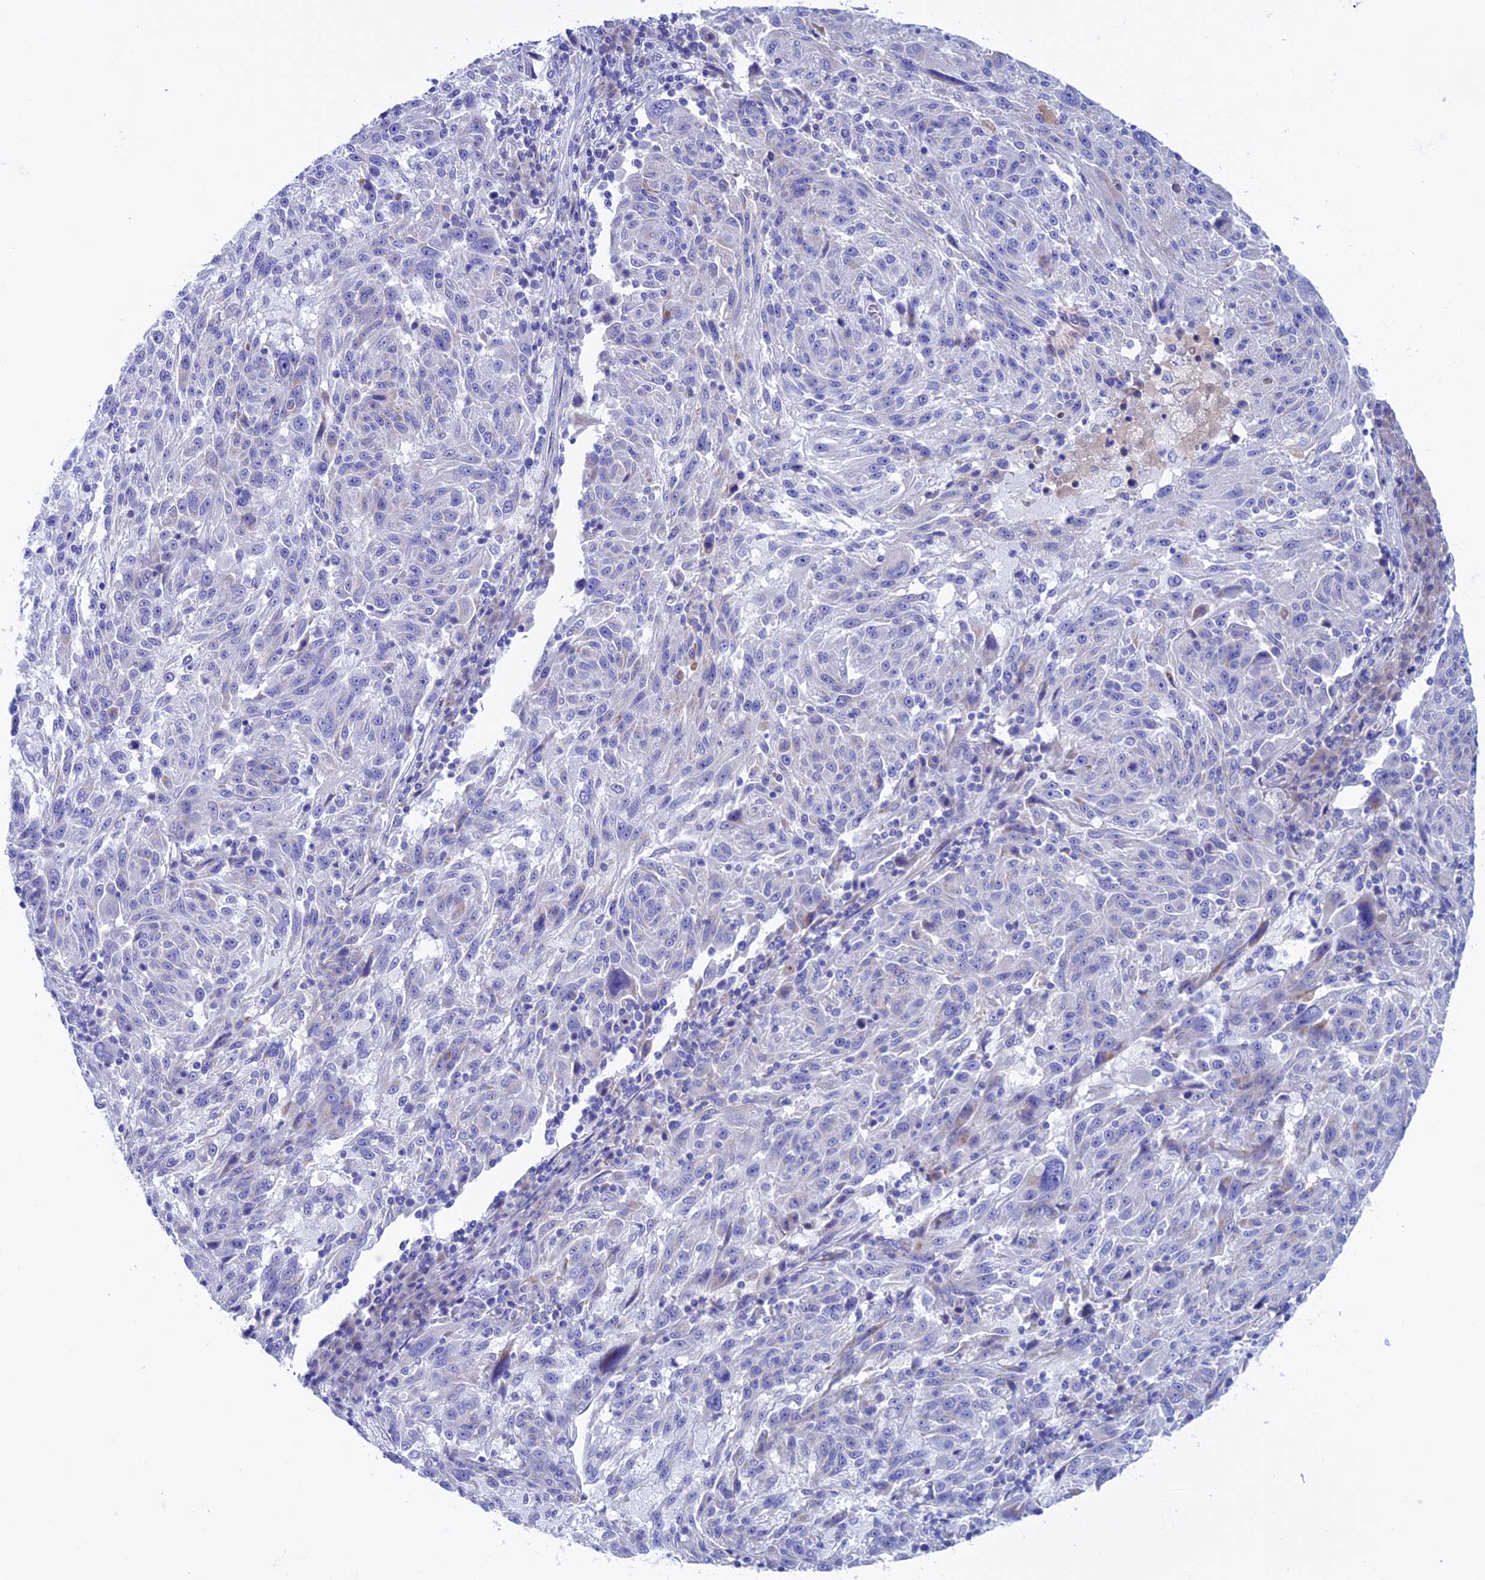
{"staining": {"intensity": "negative", "quantity": "none", "location": "none"}, "tissue": "melanoma", "cell_type": "Tumor cells", "image_type": "cancer", "snomed": [{"axis": "morphology", "description": "Malignant melanoma, NOS"}, {"axis": "topography", "description": "Skin"}], "caption": "Protein analysis of melanoma reveals no significant positivity in tumor cells.", "gene": "SLC15A5", "patient": {"sex": "male", "age": 53}}